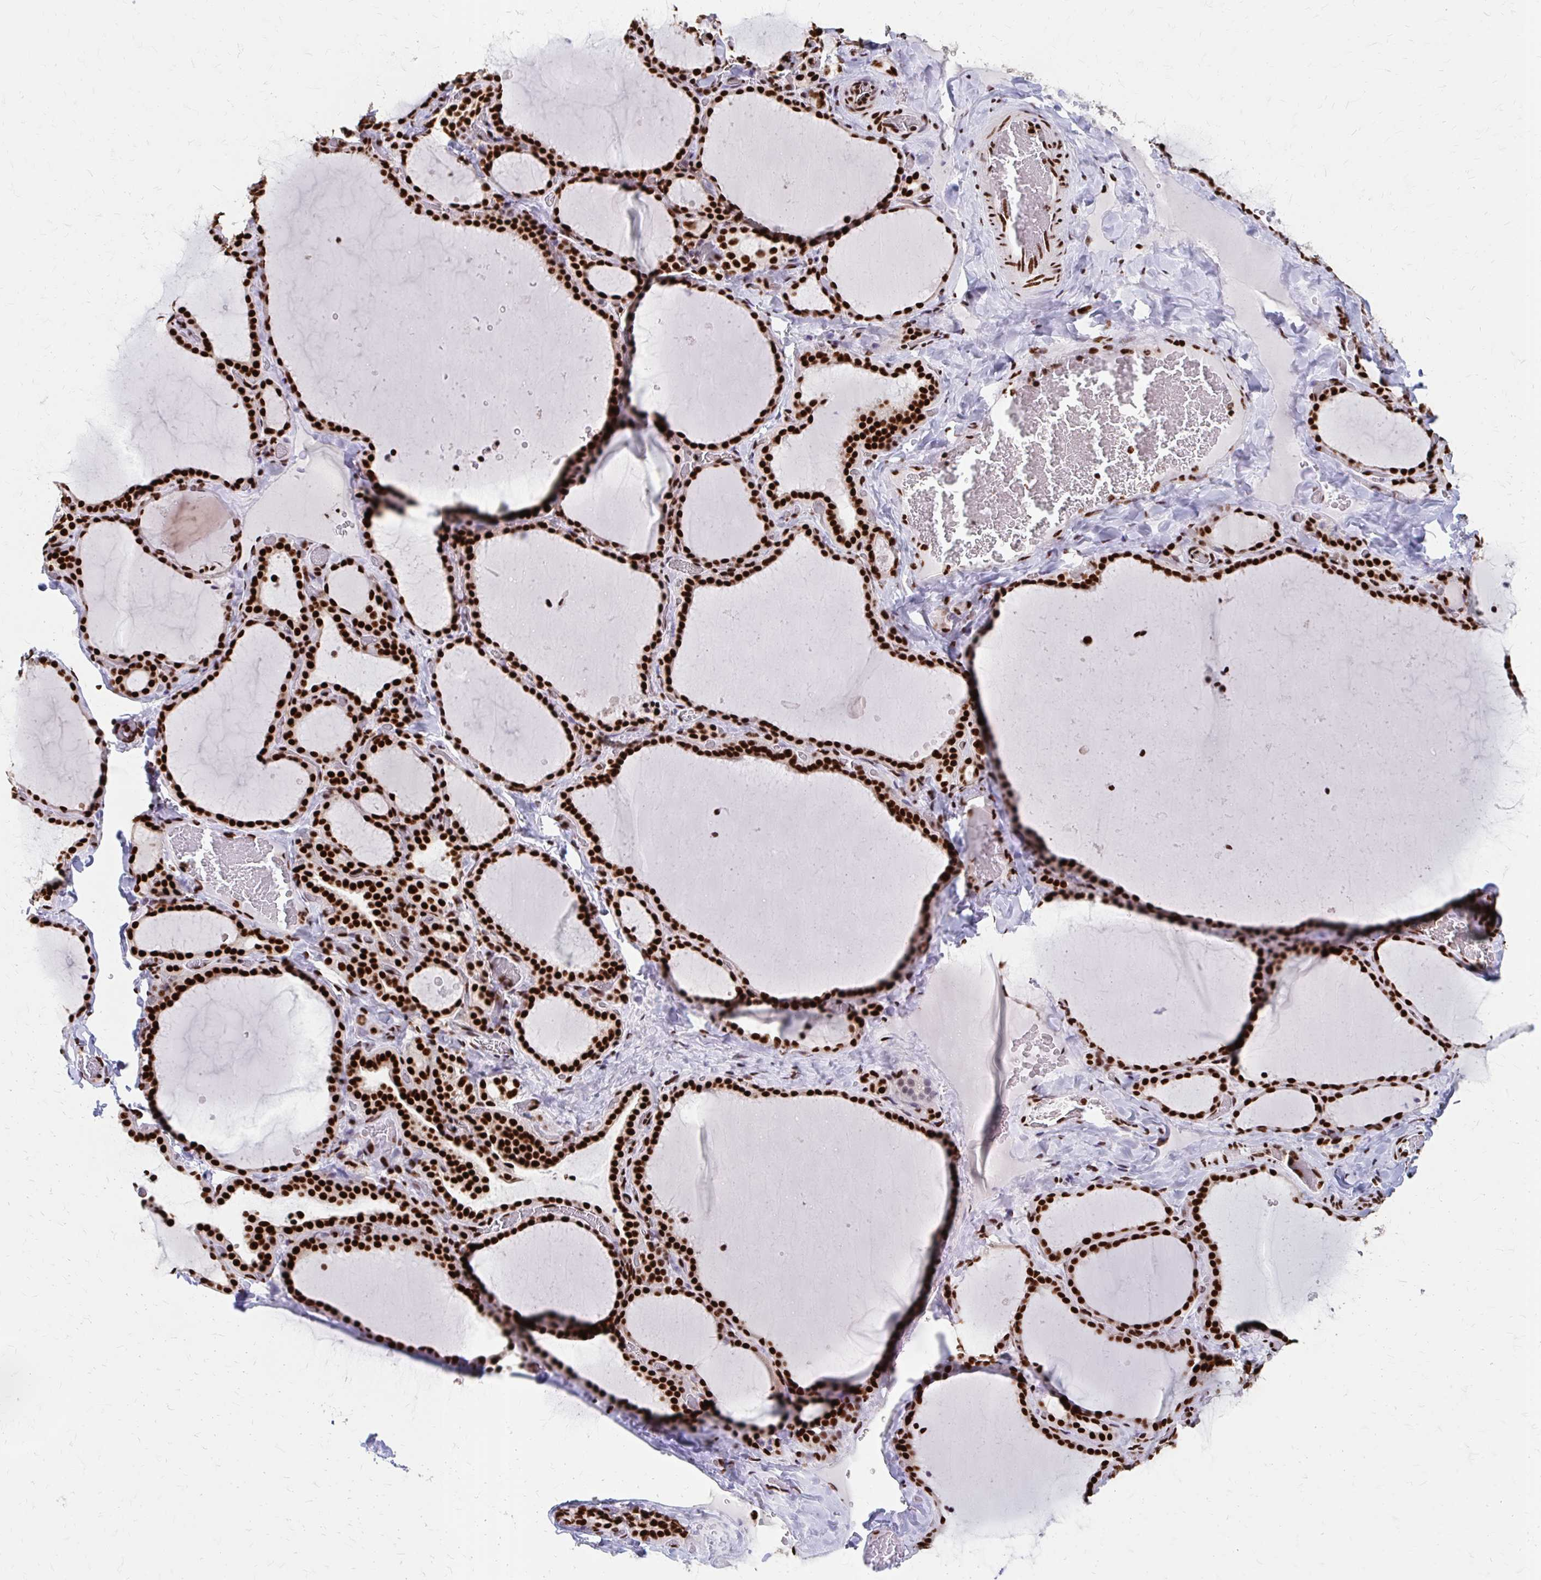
{"staining": {"intensity": "strong", "quantity": ">75%", "location": "nuclear"}, "tissue": "thyroid gland", "cell_type": "Glandular cells", "image_type": "normal", "snomed": [{"axis": "morphology", "description": "Normal tissue, NOS"}, {"axis": "topography", "description": "Thyroid gland"}], "caption": "Thyroid gland was stained to show a protein in brown. There is high levels of strong nuclear staining in approximately >75% of glandular cells. (DAB IHC, brown staining for protein, blue staining for nuclei).", "gene": "CNKSR3", "patient": {"sex": "female", "age": 22}}